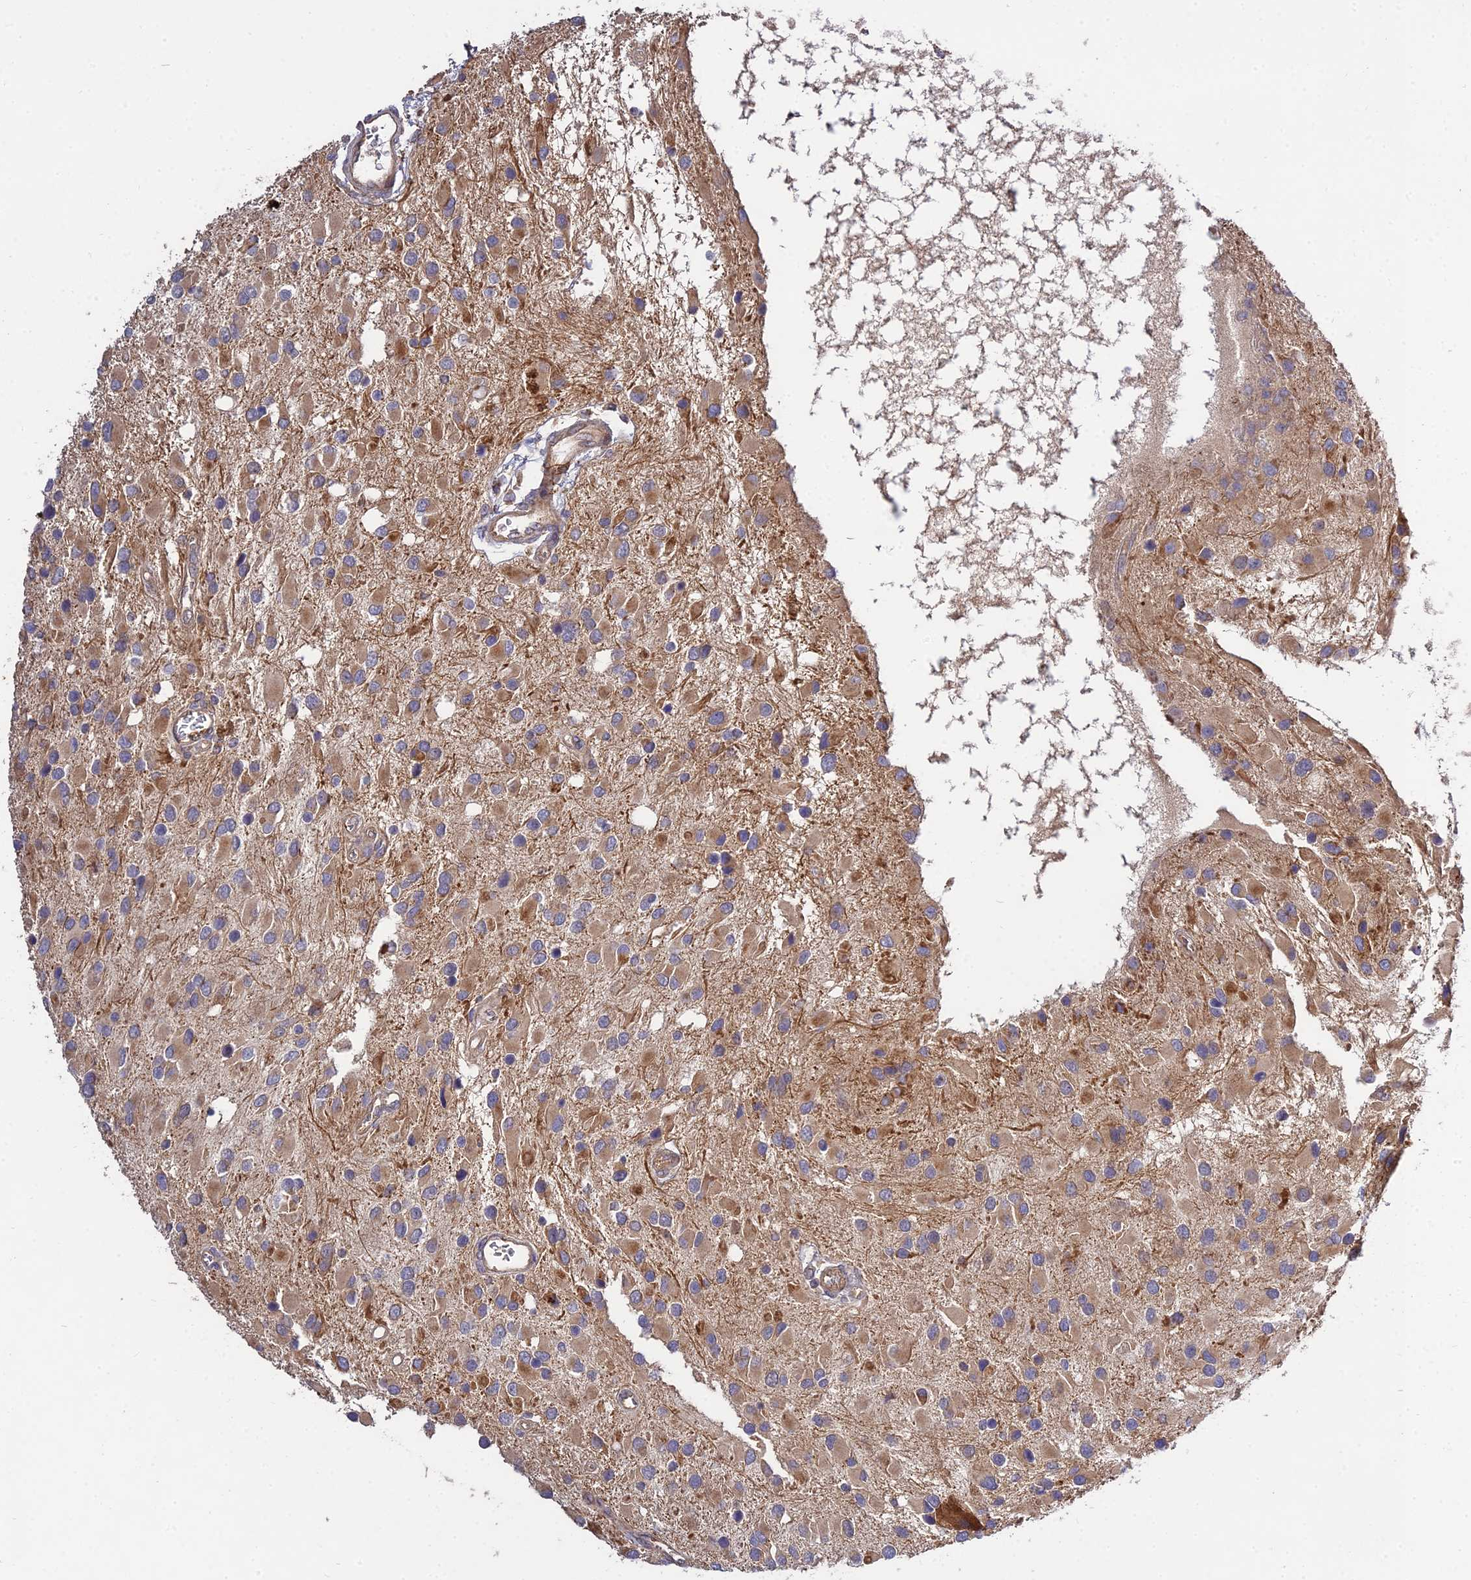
{"staining": {"intensity": "moderate", "quantity": "25%-75%", "location": "cytoplasmic/membranous"}, "tissue": "glioma", "cell_type": "Tumor cells", "image_type": "cancer", "snomed": [{"axis": "morphology", "description": "Glioma, malignant, High grade"}, {"axis": "topography", "description": "Brain"}], "caption": "Brown immunohistochemical staining in human glioma demonstrates moderate cytoplasmic/membranous expression in about 25%-75% of tumor cells.", "gene": "GRTP1", "patient": {"sex": "male", "age": 53}}